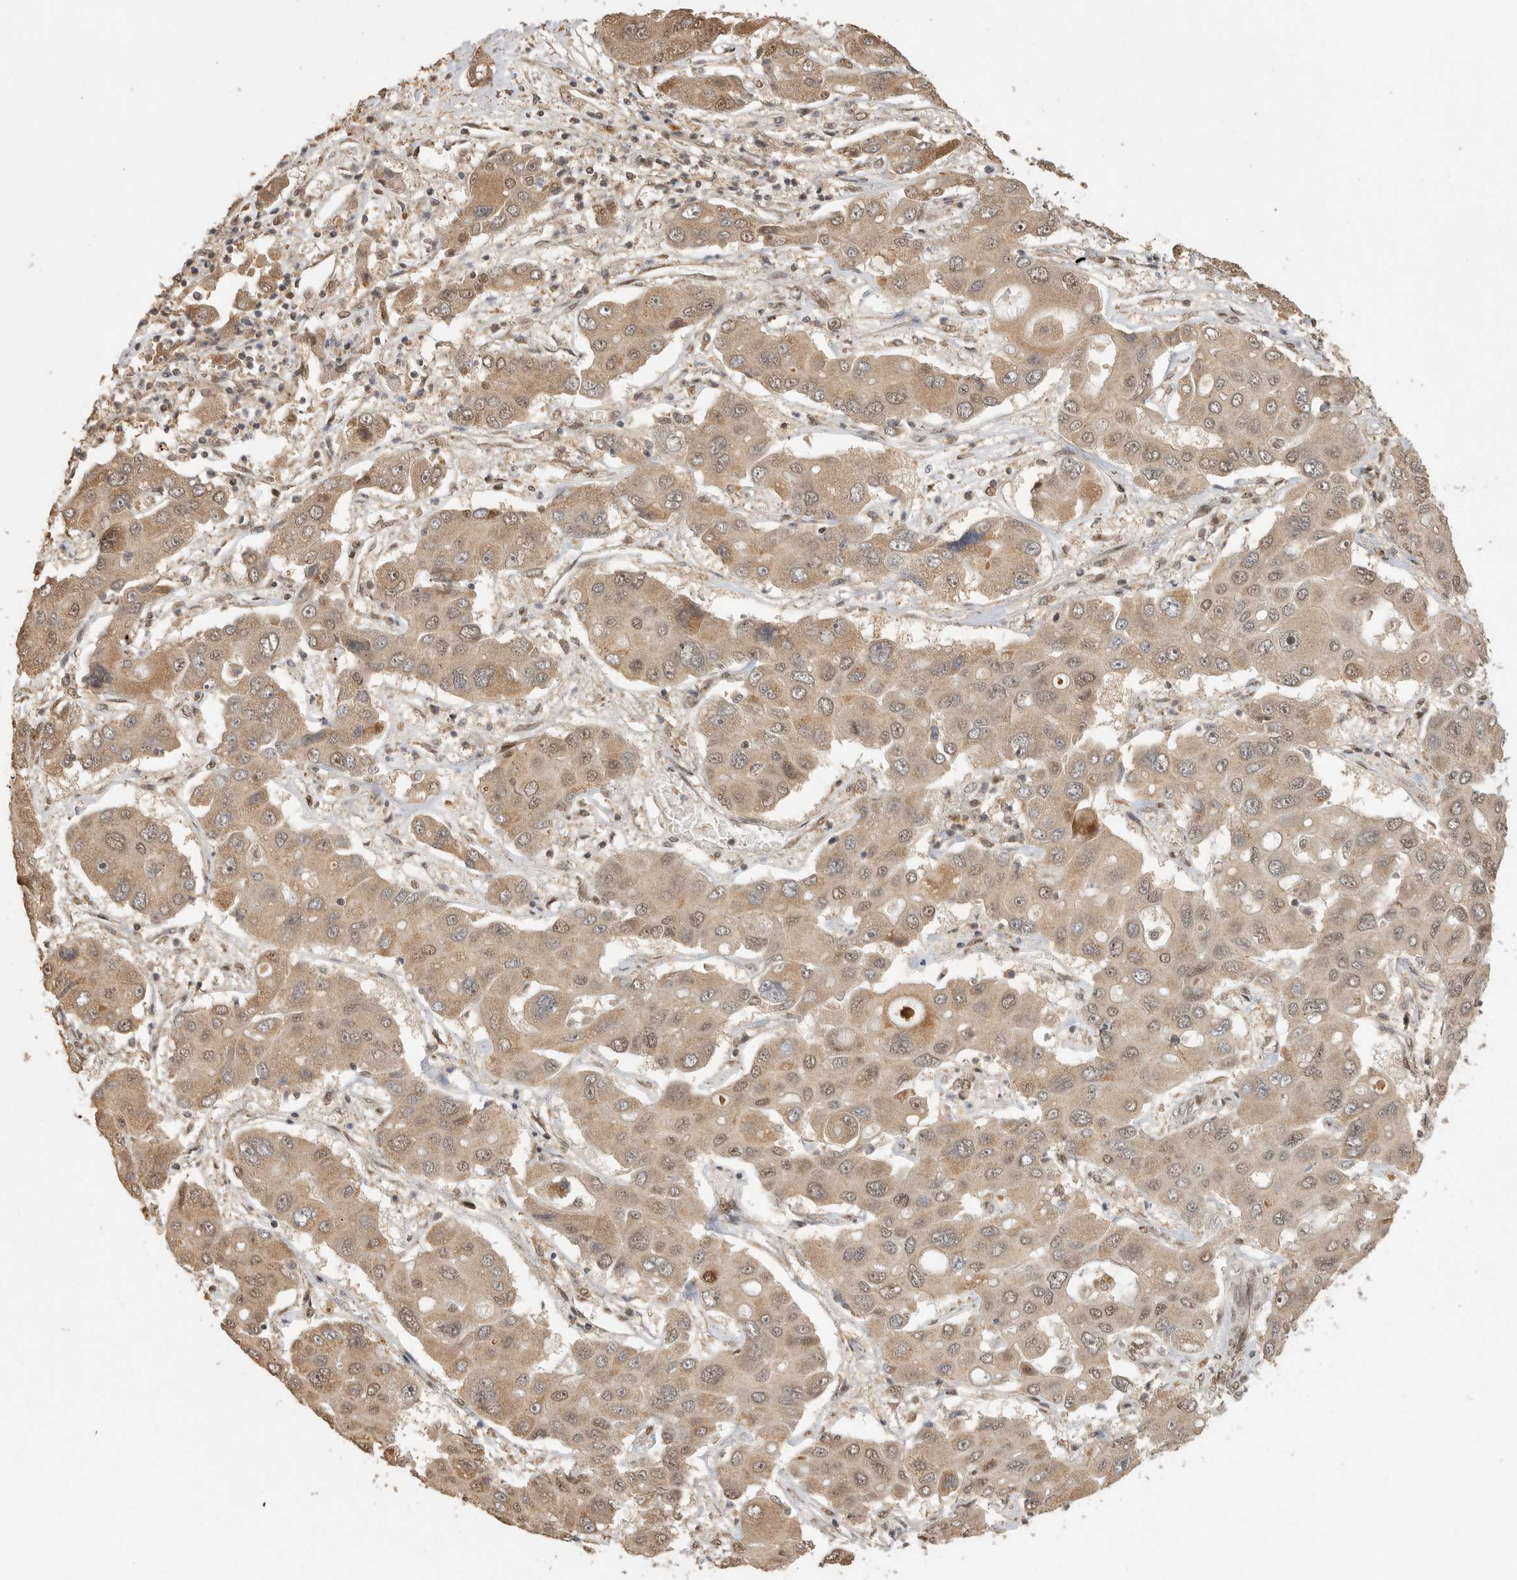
{"staining": {"intensity": "moderate", "quantity": ">75%", "location": "cytoplasmic/membranous,nuclear"}, "tissue": "liver cancer", "cell_type": "Tumor cells", "image_type": "cancer", "snomed": [{"axis": "morphology", "description": "Cholangiocarcinoma"}, {"axis": "topography", "description": "Liver"}], "caption": "Tumor cells exhibit medium levels of moderate cytoplasmic/membranous and nuclear positivity in approximately >75% of cells in human liver cancer.", "gene": "DFFA", "patient": {"sex": "male", "age": 67}}